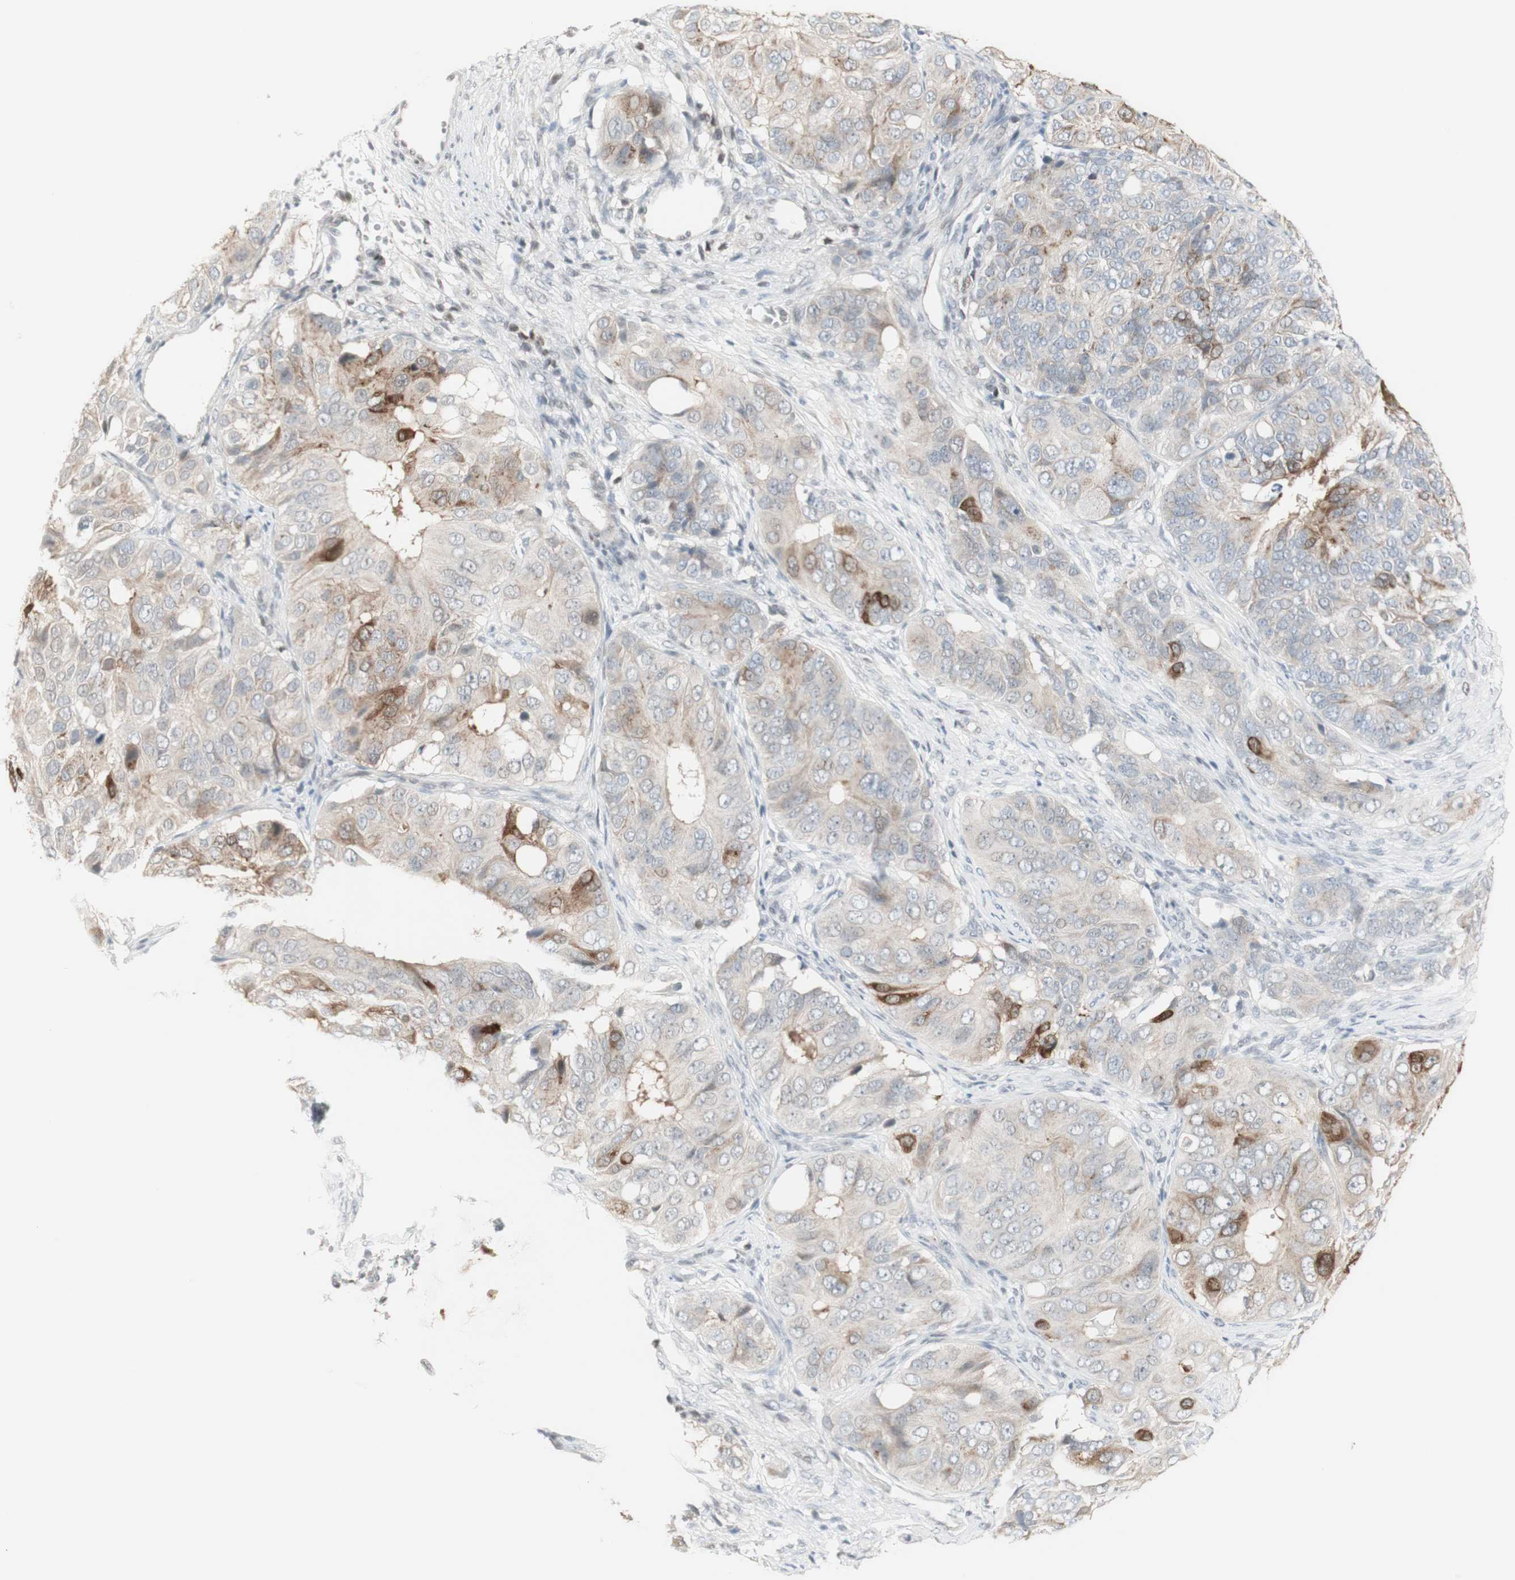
{"staining": {"intensity": "moderate", "quantity": "25%-75%", "location": "cytoplasmic/membranous"}, "tissue": "ovarian cancer", "cell_type": "Tumor cells", "image_type": "cancer", "snomed": [{"axis": "morphology", "description": "Carcinoma, endometroid"}, {"axis": "topography", "description": "Ovary"}], "caption": "DAB (3,3'-diaminobenzidine) immunohistochemical staining of ovarian cancer shows moderate cytoplasmic/membranous protein positivity in approximately 25%-75% of tumor cells.", "gene": "C1orf116", "patient": {"sex": "female", "age": 51}}